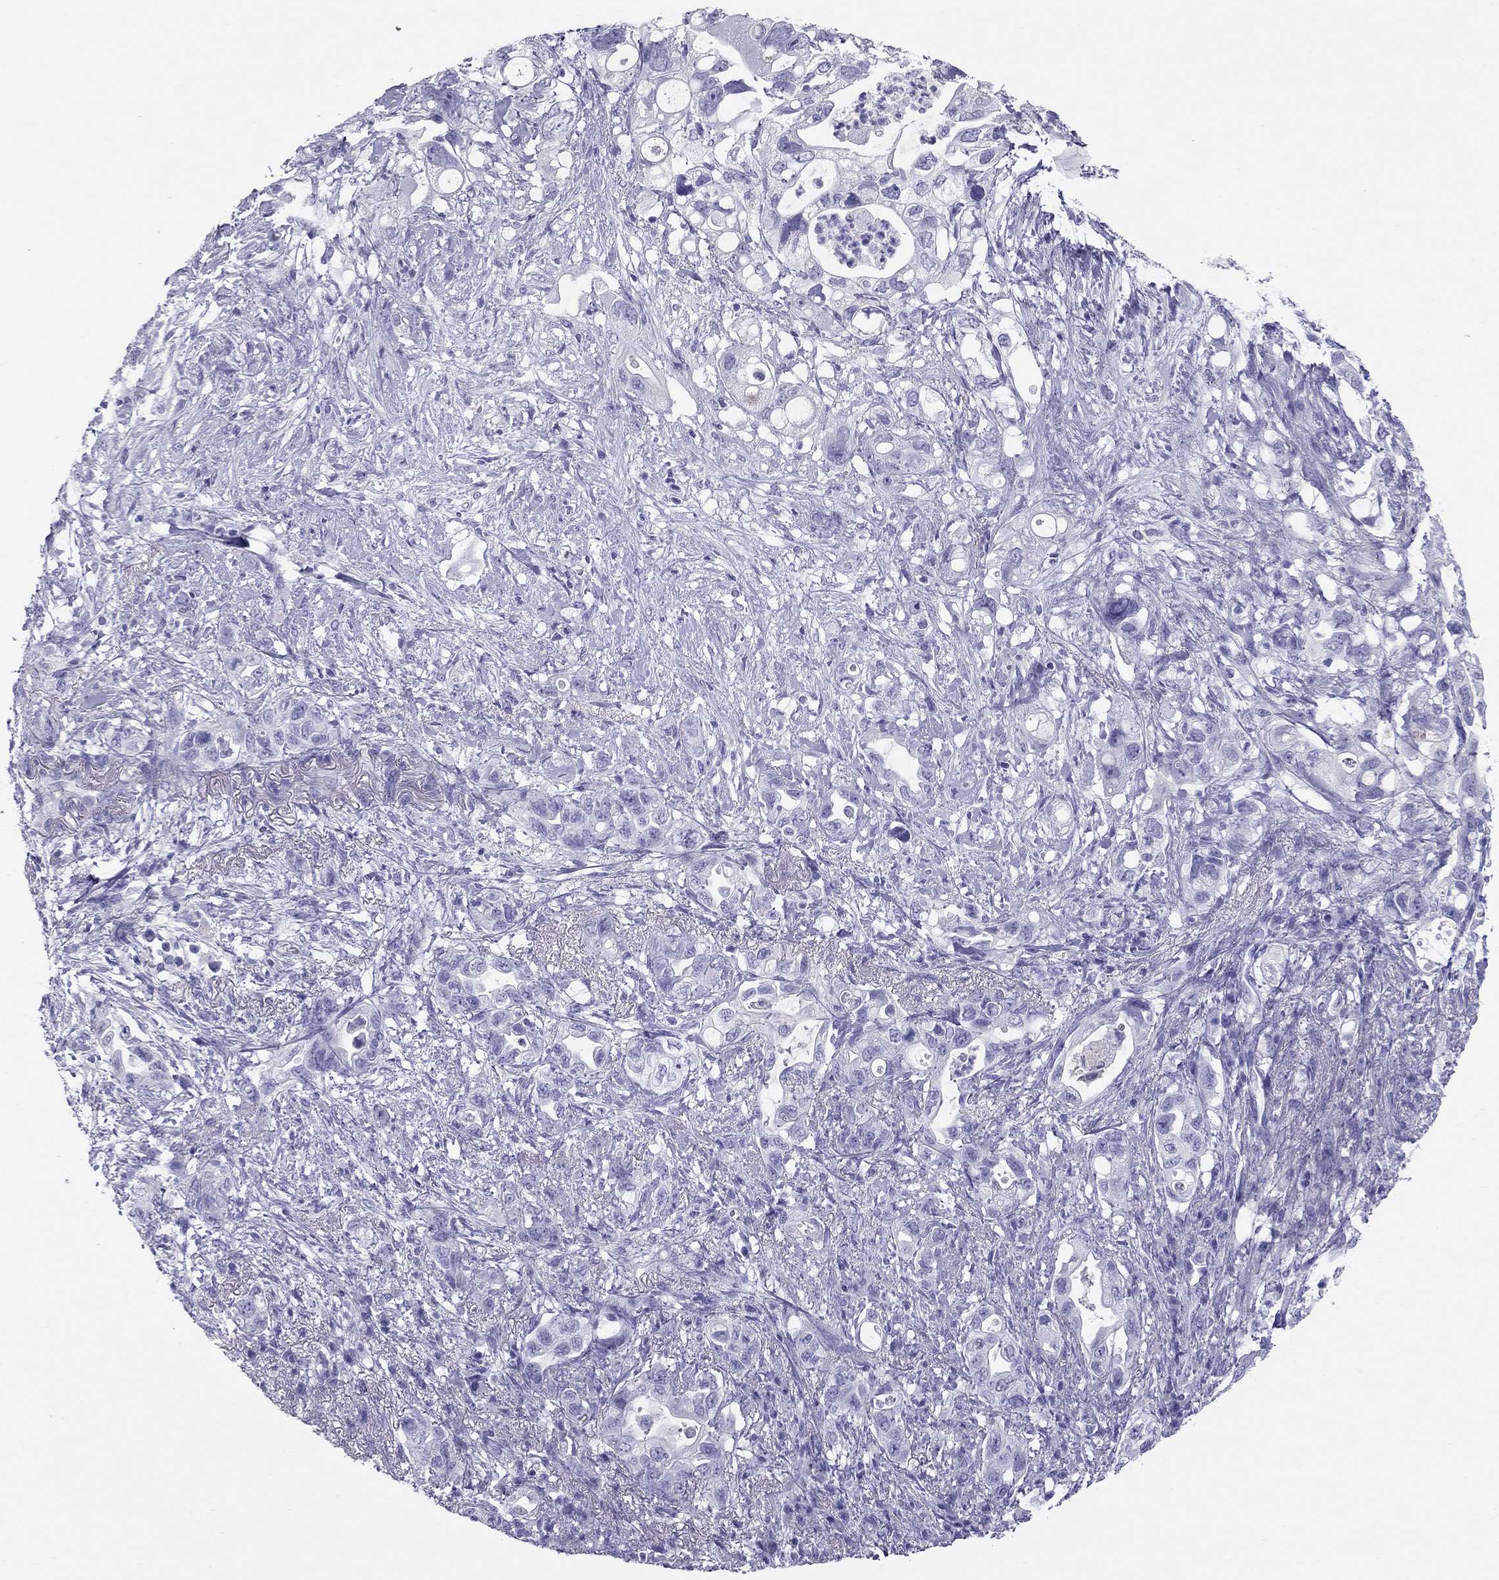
{"staining": {"intensity": "negative", "quantity": "none", "location": "none"}, "tissue": "pancreatic cancer", "cell_type": "Tumor cells", "image_type": "cancer", "snomed": [{"axis": "morphology", "description": "Adenocarcinoma, NOS"}, {"axis": "topography", "description": "Pancreas"}], "caption": "There is no significant positivity in tumor cells of adenocarcinoma (pancreatic). Nuclei are stained in blue.", "gene": "TRPM3", "patient": {"sex": "female", "age": 72}}